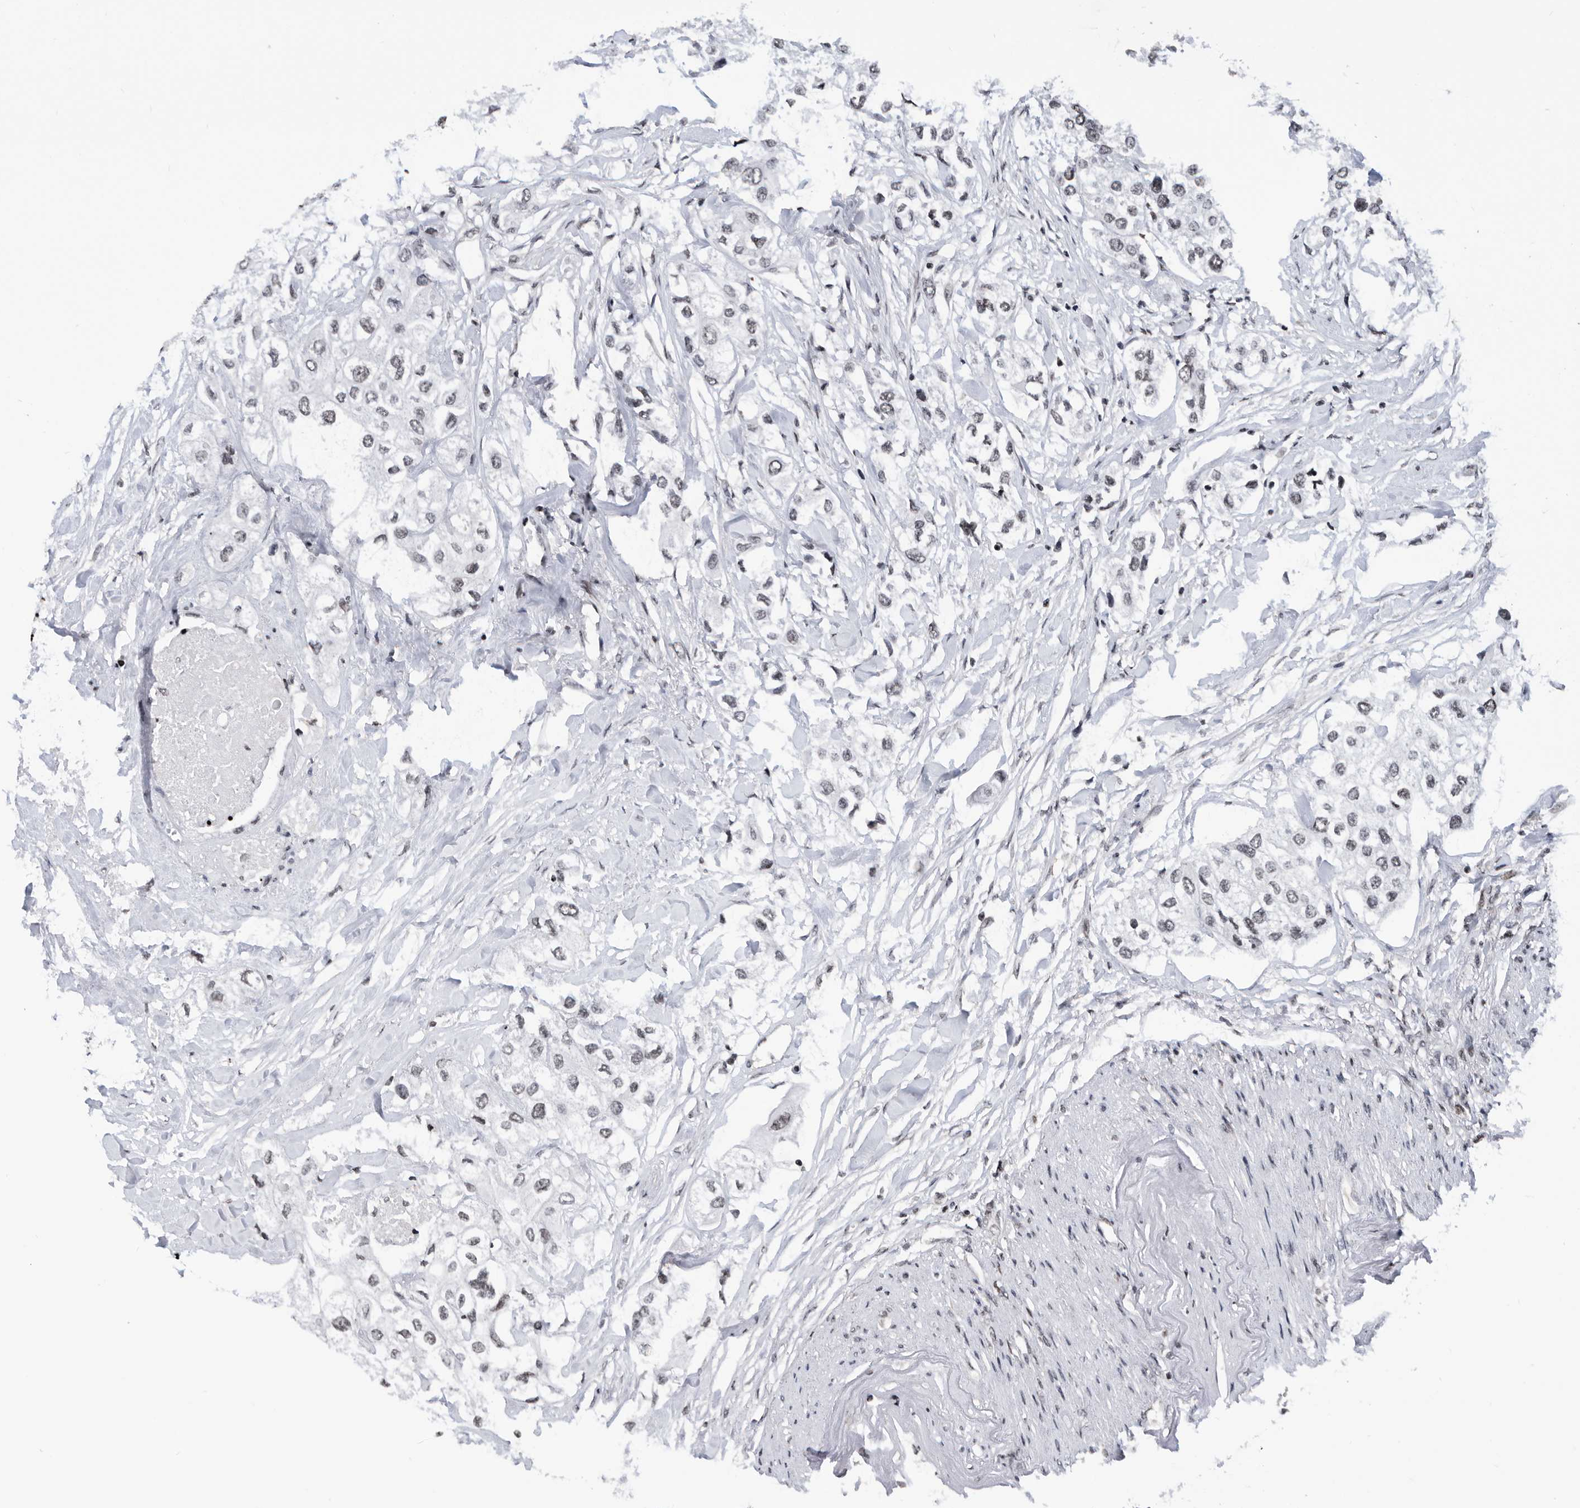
{"staining": {"intensity": "weak", "quantity": "25%-75%", "location": "nuclear"}, "tissue": "urothelial cancer", "cell_type": "Tumor cells", "image_type": "cancer", "snomed": [{"axis": "morphology", "description": "Urothelial carcinoma, High grade"}, {"axis": "topography", "description": "Urinary bladder"}], "caption": "Immunohistochemical staining of human urothelial carcinoma (high-grade) shows low levels of weak nuclear positivity in about 25%-75% of tumor cells. (IHC, brightfield microscopy, high magnification).", "gene": "SNRNP48", "patient": {"sex": "male", "age": 64}}